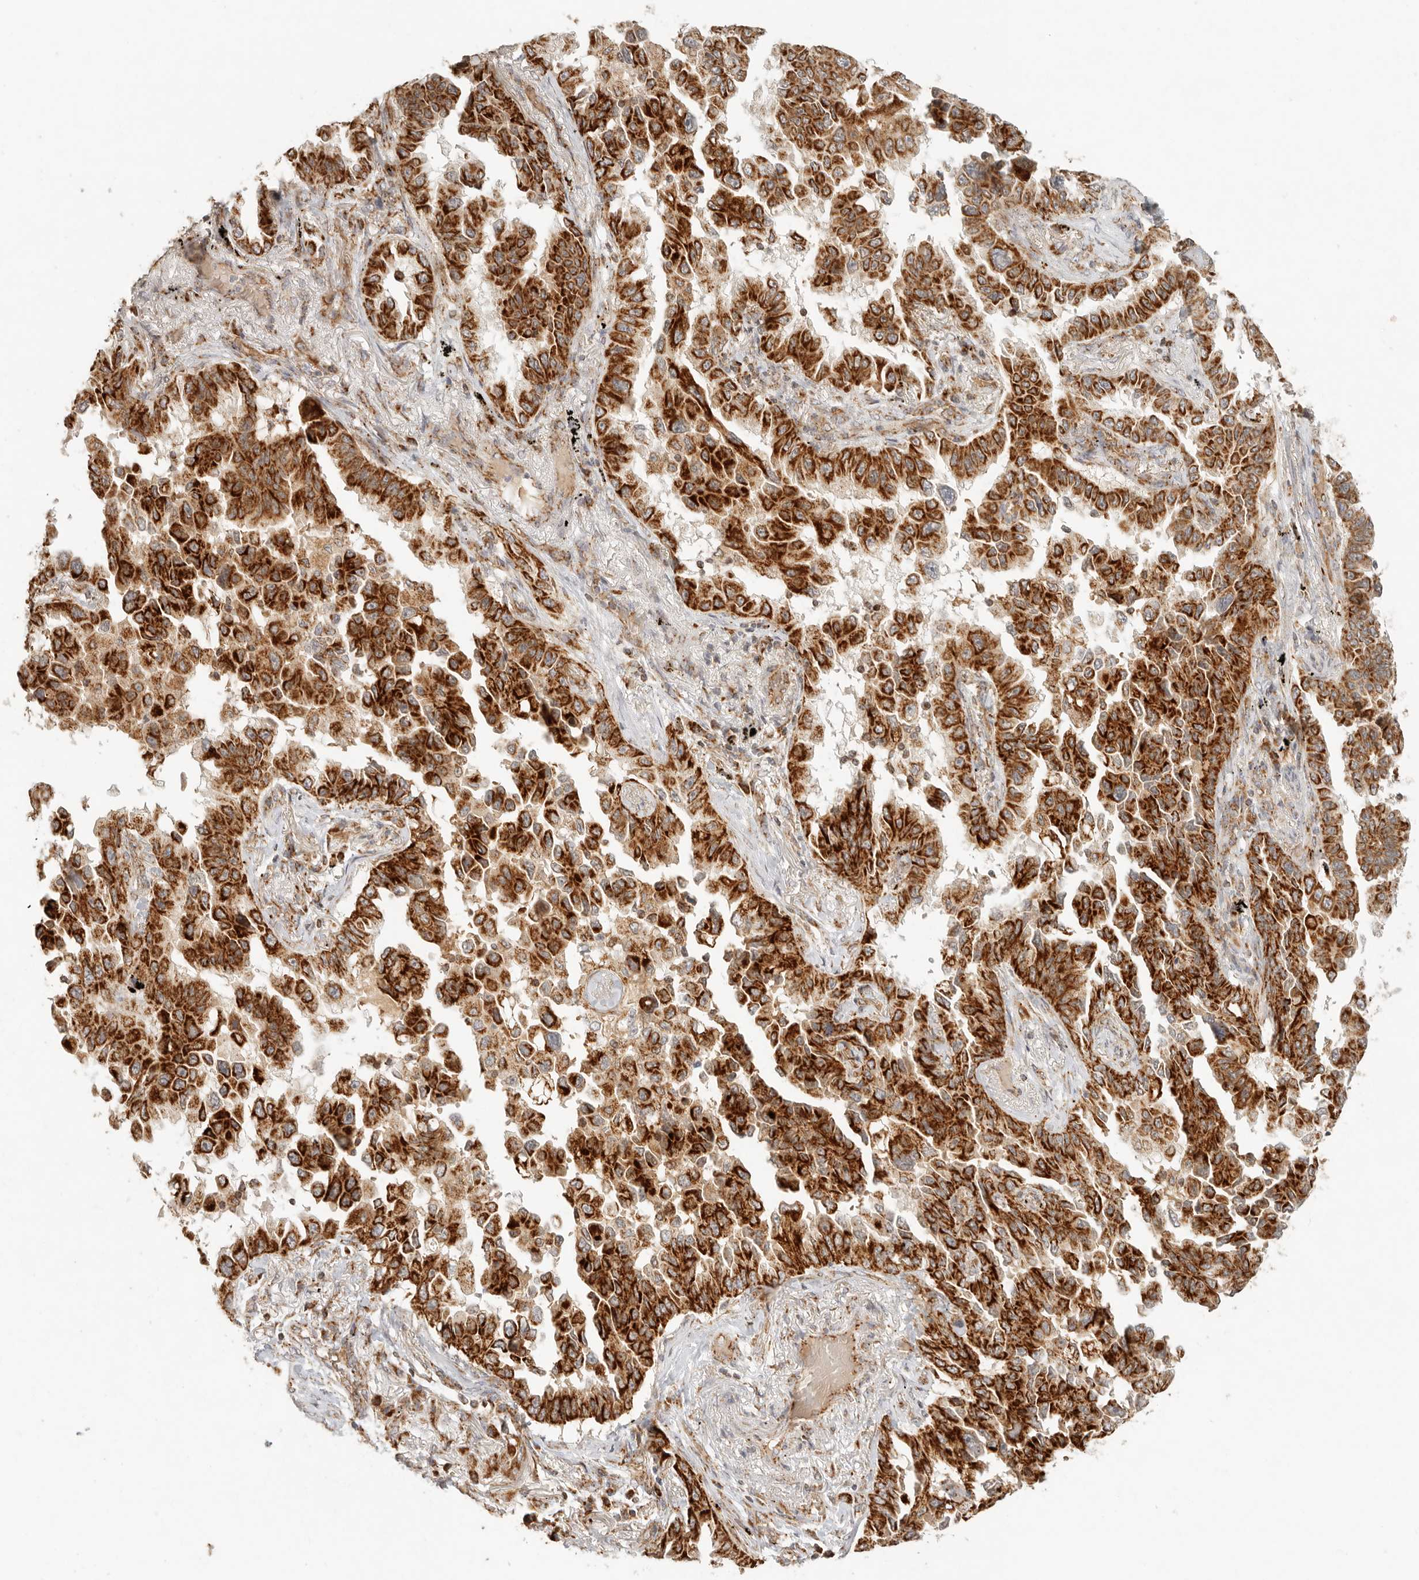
{"staining": {"intensity": "strong", "quantity": ">75%", "location": "cytoplasmic/membranous"}, "tissue": "lung cancer", "cell_type": "Tumor cells", "image_type": "cancer", "snomed": [{"axis": "morphology", "description": "Adenocarcinoma, NOS"}, {"axis": "topography", "description": "Lung"}], "caption": "Human lung cancer stained with a brown dye exhibits strong cytoplasmic/membranous positive expression in approximately >75% of tumor cells.", "gene": "MRPL55", "patient": {"sex": "female", "age": 67}}